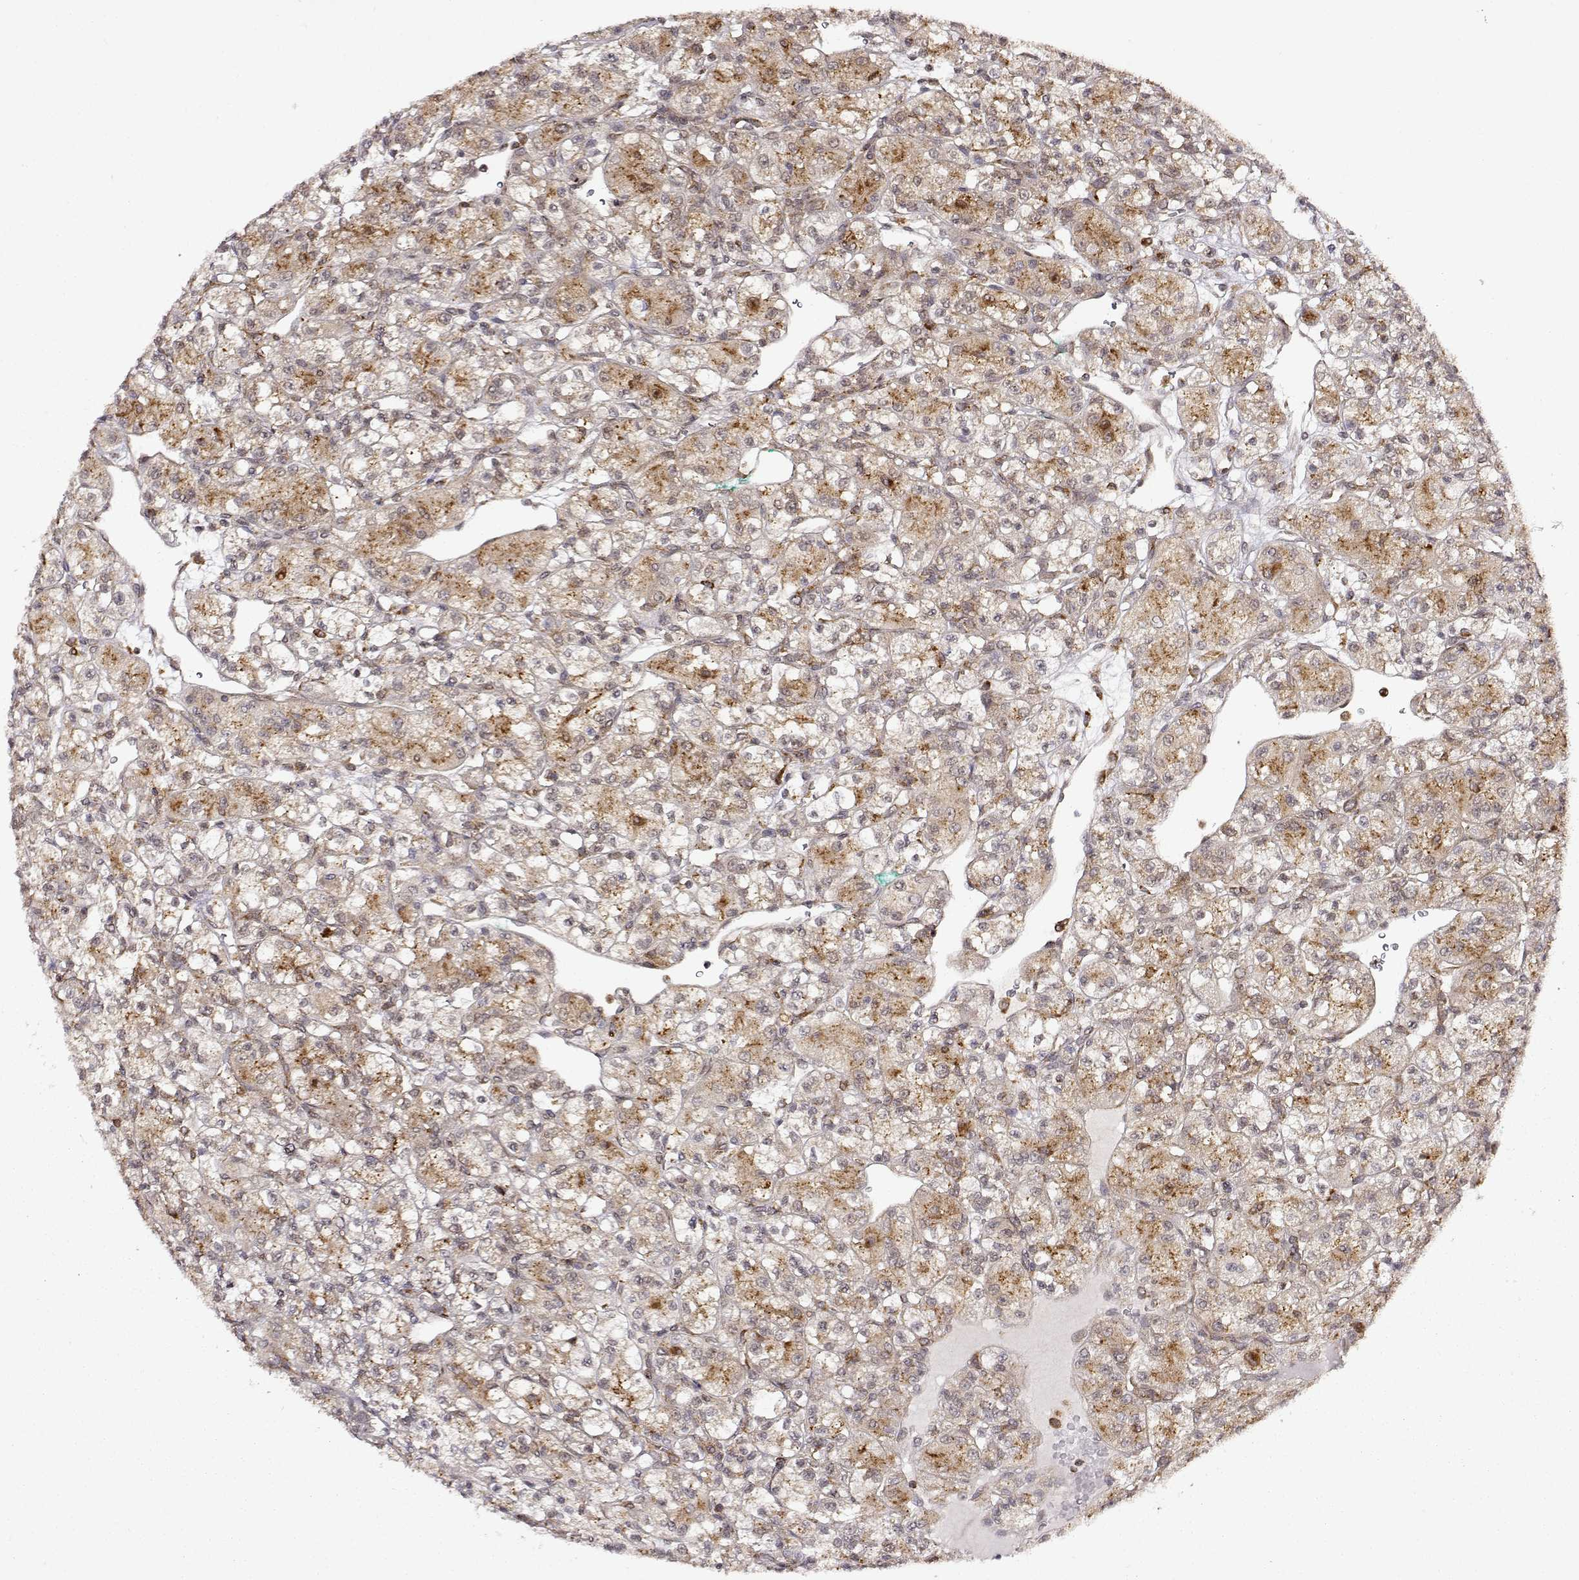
{"staining": {"intensity": "moderate", "quantity": "25%-75%", "location": "cytoplasmic/membranous"}, "tissue": "renal cancer", "cell_type": "Tumor cells", "image_type": "cancer", "snomed": [{"axis": "morphology", "description": "Adenocarcinoma, NOS"}, {"axis": "topography", "description": "Kidney"}], "caption": "A histopathology image of renal cancer stained for a protein shows moderate cytoplasmic/membranous brown staining in tumor cells. The staining is performed using DAB brown chromogen to label protein expression. The nuclei are counter-stained blue using hematoxylin.", "gene": "RNF13", "patient": {"sex": "female", "age": 70}}